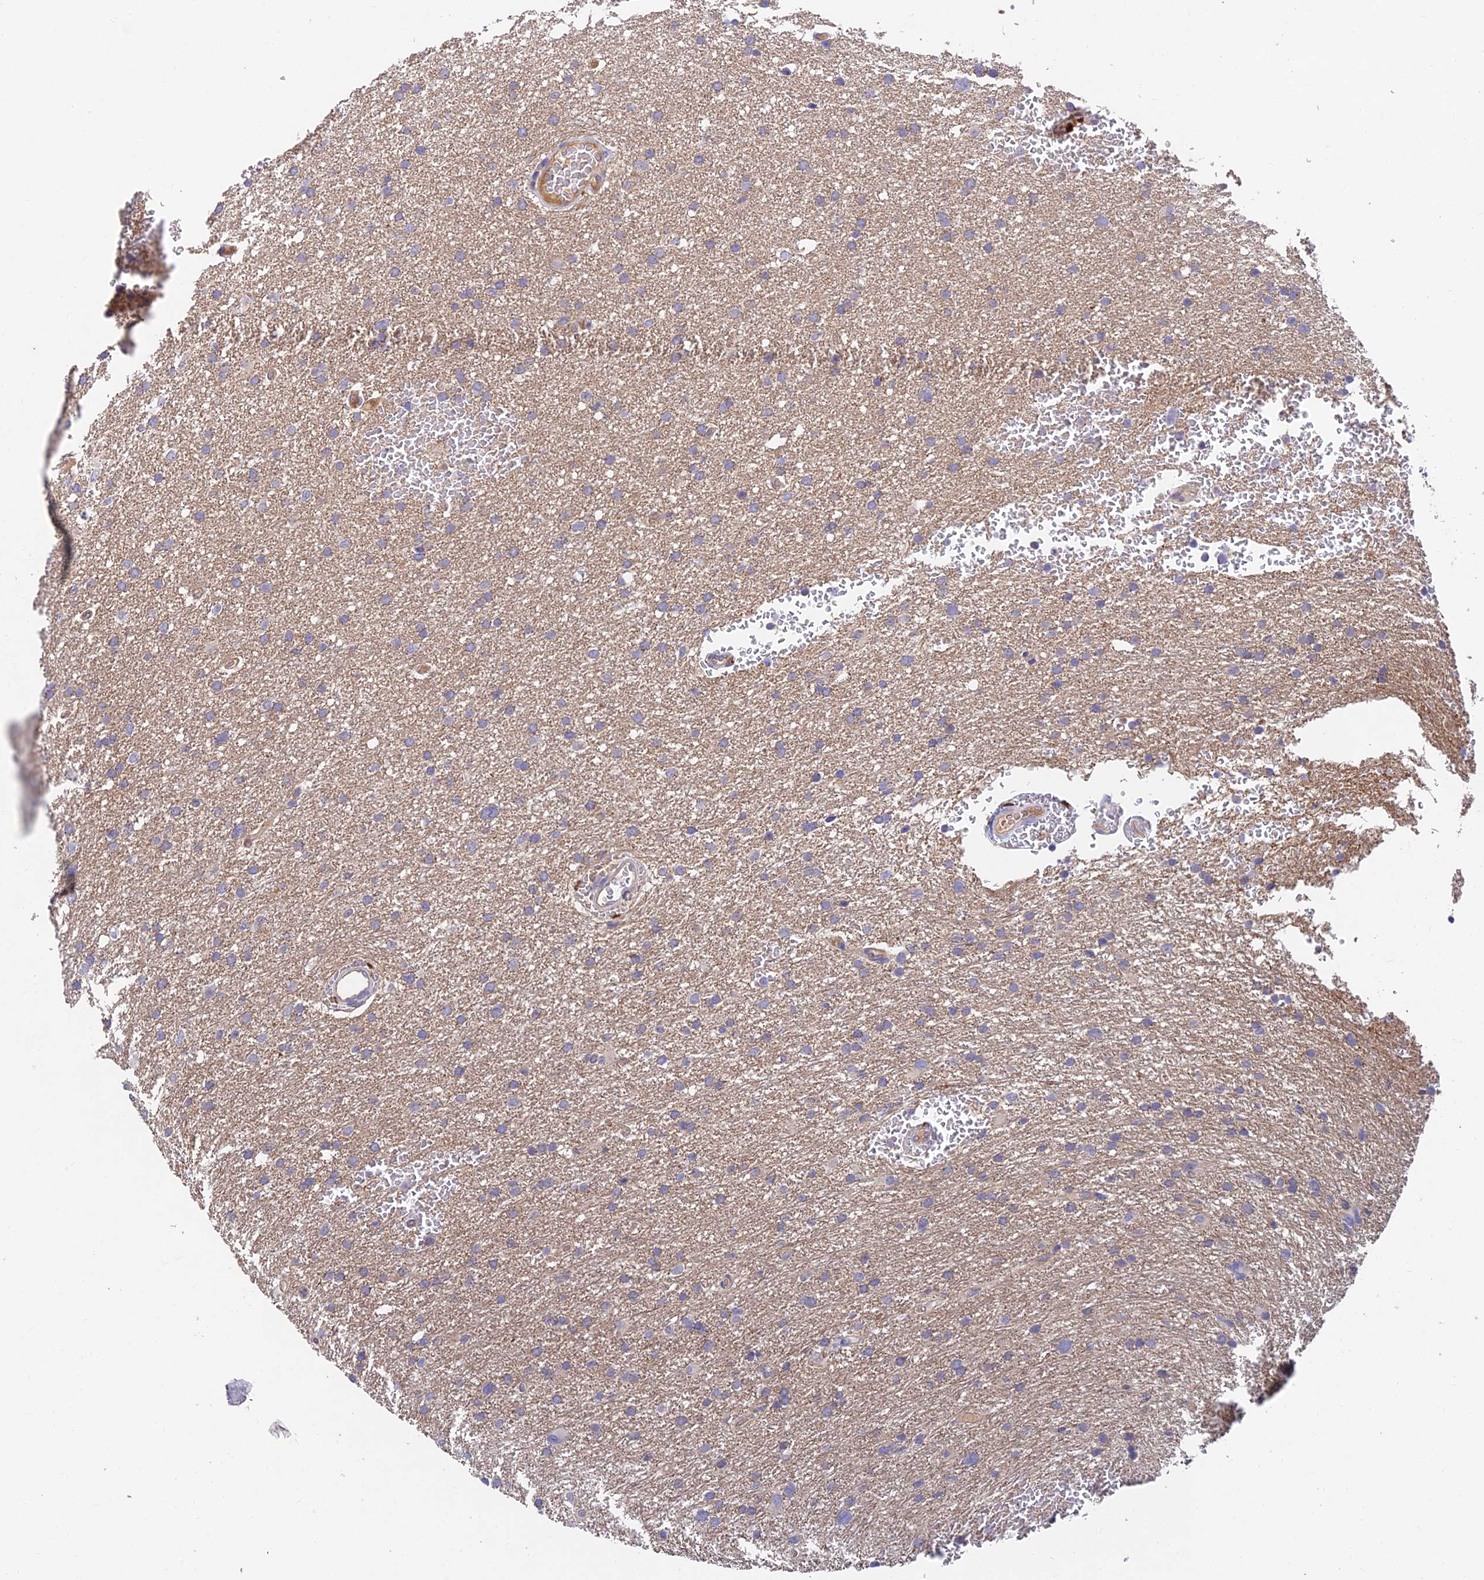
{"staining": {"intensity": "weak", "quantity": "25%-75%", "location": "cytoplasmic/membranous"}, "tissue": "glioma", "cell_type": "Tumor cells", "image_type": "cancer", "snomed": [{"axis": "morphology", "description": "Glioma, malignant, High grade"}, {"axis": "topography", "description": "Cerebral cortex"}], "caption": "Protein positivity by IHC shows weak cytoplasmic/membranous staining in approximately 25%-75% of tumor cells in malignant glioma (high-grade).", "gene": "ADAMTS13", "patient": {"sex": "female", "age": 36}}